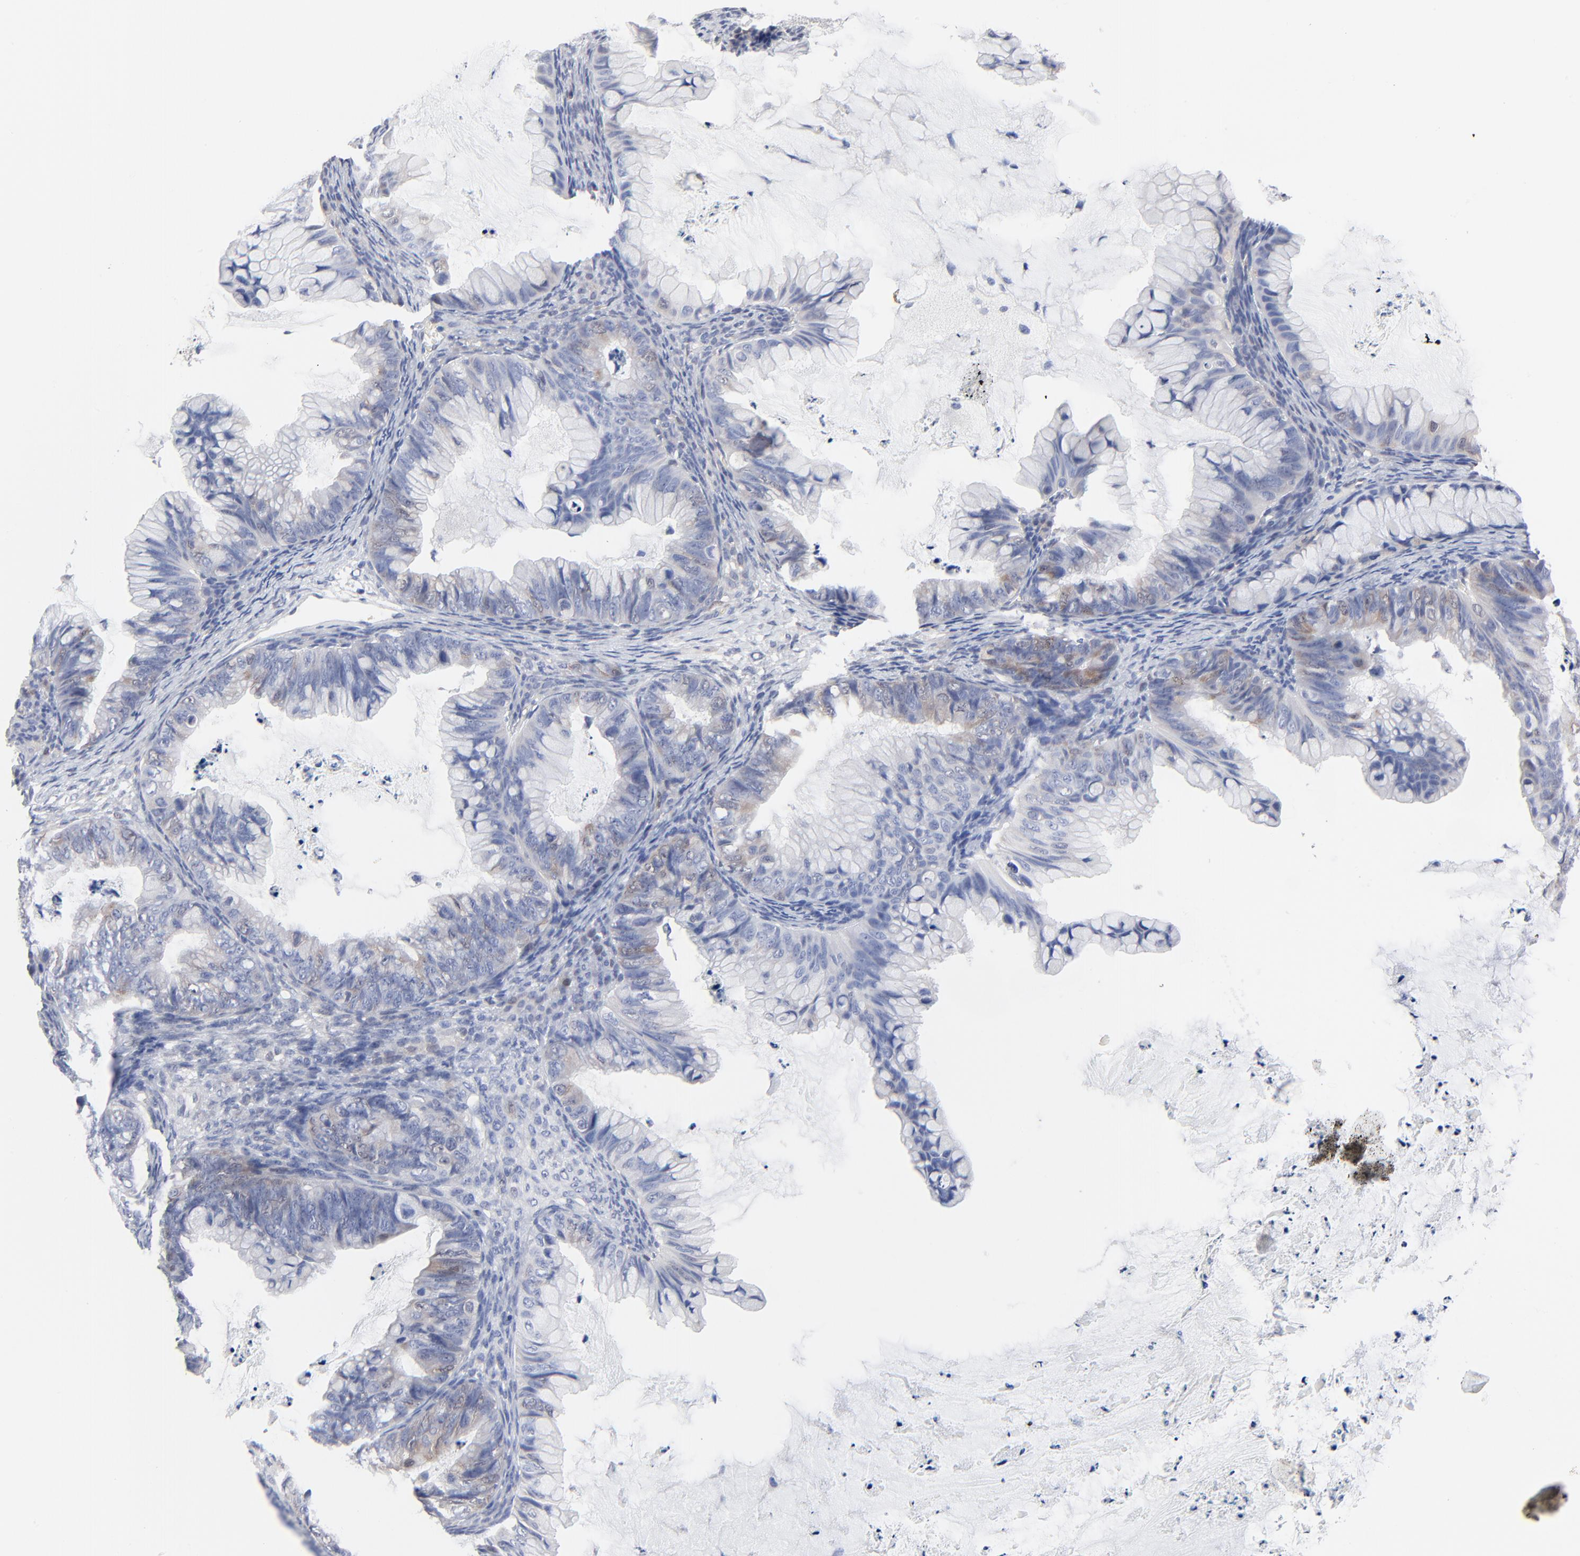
{"staining": {"intensity": "weak", "quantity": "<25%", "location": "cytoplasmic/membranous"}, "tissue": "ovarian cancer", "cell_type": "Tumor cells", "image_type": "cancer", "snomed": [{"axis": "morphology", "description": "Cystadenocarcinoma, mucinous, NOS"}, {"axis": "topography", "description": "Ovary"}], "caption": "Ovarian cancer stained for a protein using IHC displays no positivity tumor cells.", "gene": "RPS6KB1", "patient": {"sex": "female", "age": 36}}